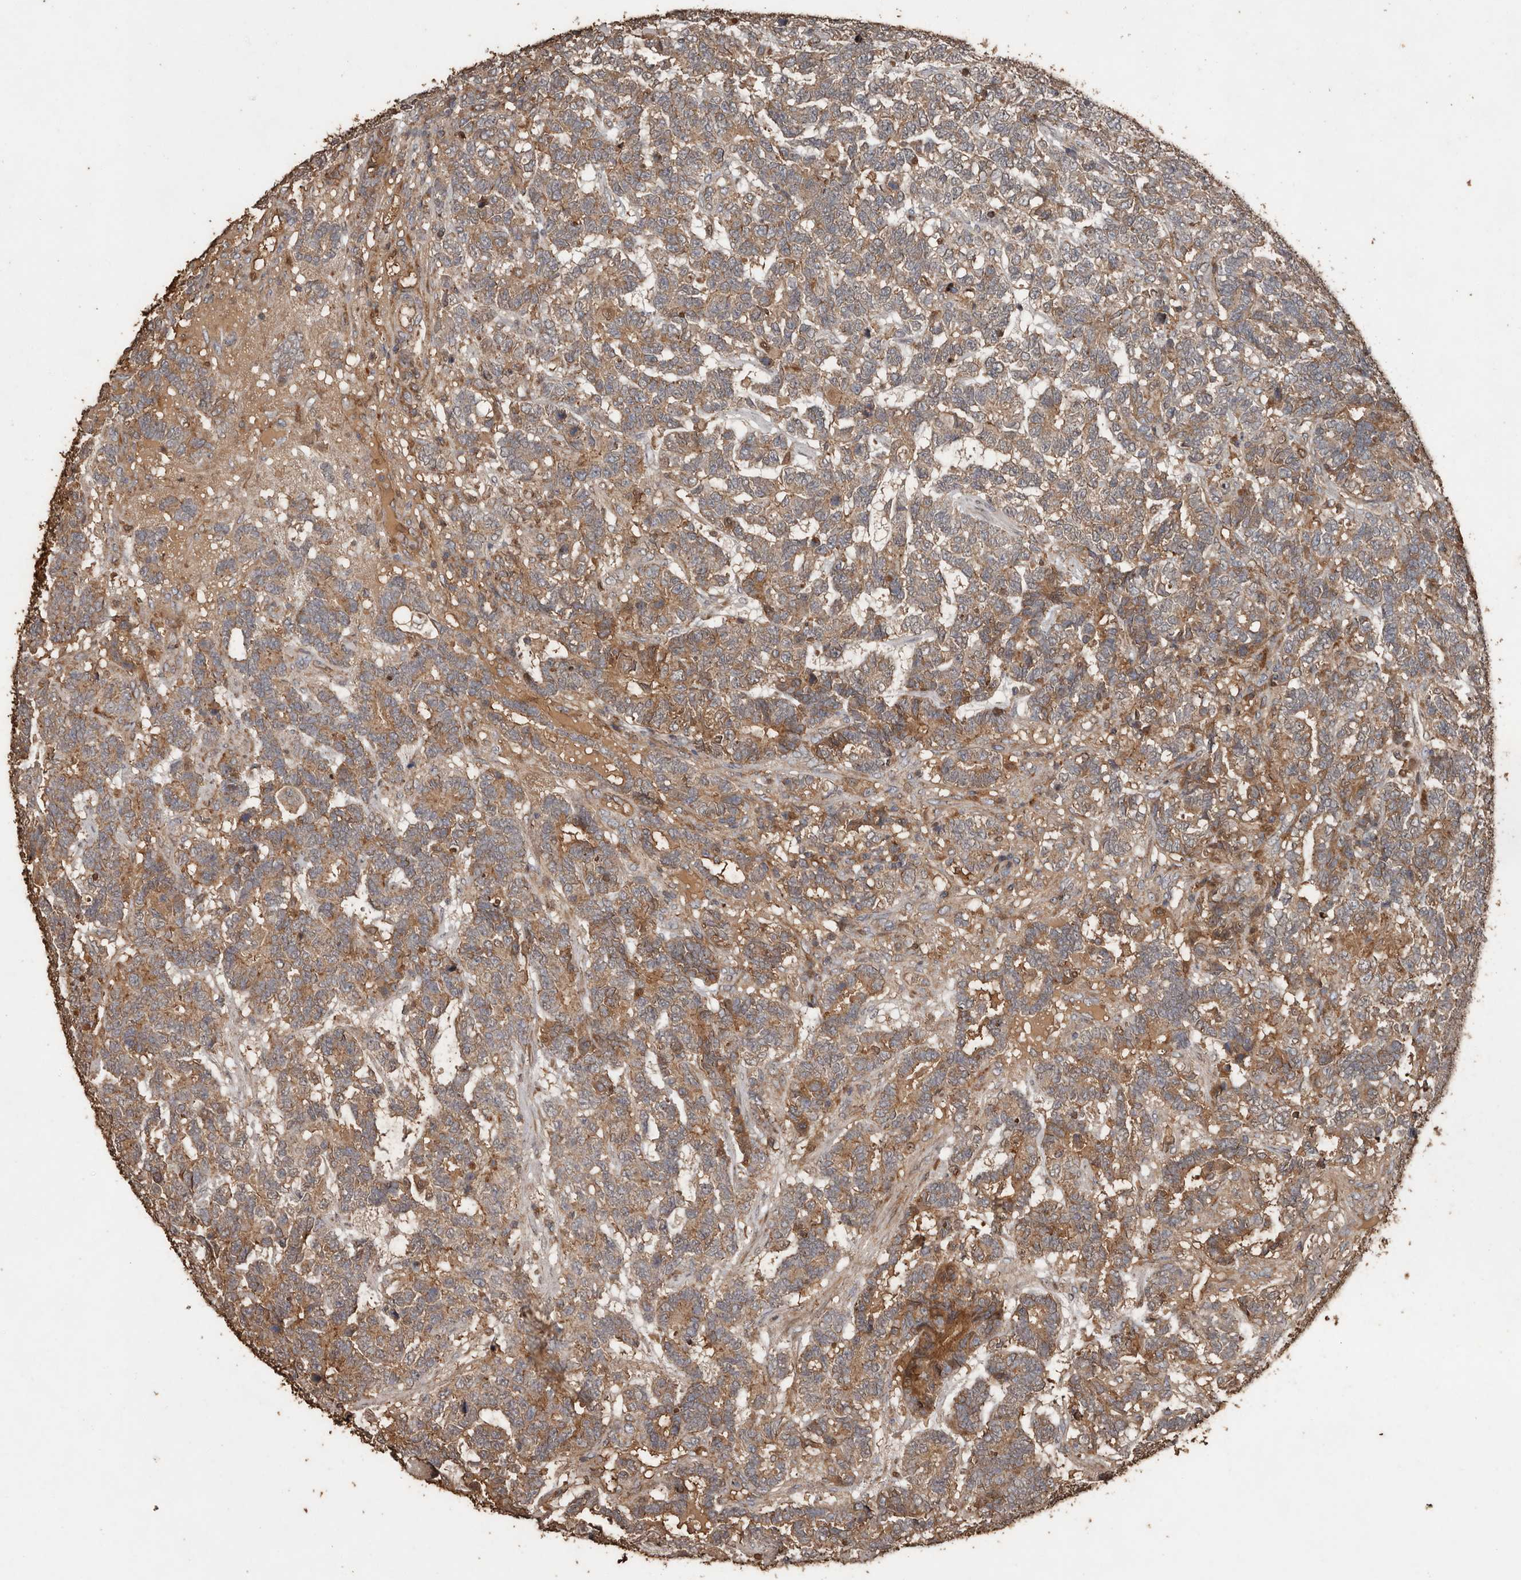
{"staining": {"intensity": "moderate", "quantity": ">75%", "location": "cytoplasmic/membranous"}, "tissue": "testis cancer", "cell_type": "Tumor cells", "image_type": "cancer", "snomed": [{"axis": "morphology", "description": "Carcinoma, Embryonal, NOS"}, {"axis": "topography", "description": "Testis"}], "caption": "Embryonal carcinoma (testis) was stained to show a protein in brown. There is medium levels of moderate cytoplasmic/membranous staining in about >75% of tumor cells.", "gene": "RANBP17", "patient": {"sex": "male", "age": 26}}